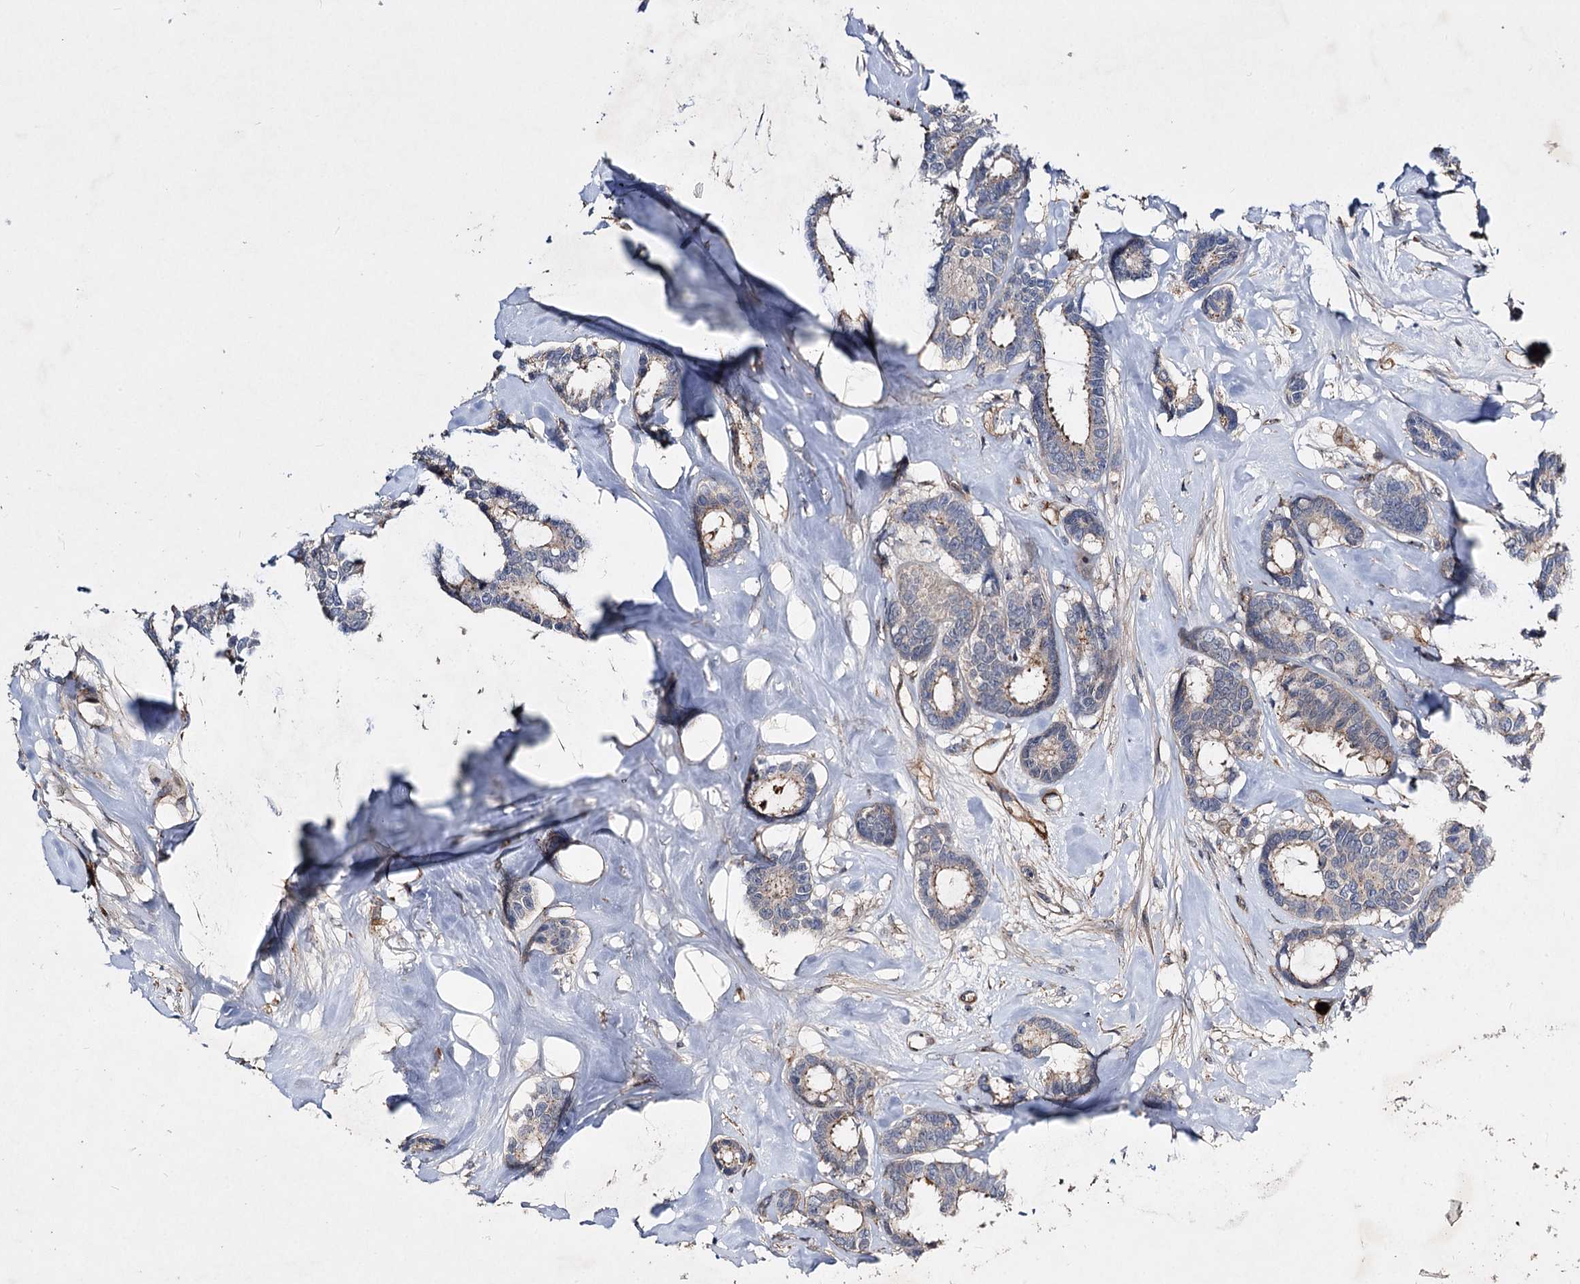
{"staining": {"intensity": "weak", "quantity": "<25%", "location": "cytoplasmic/membranous"}, "tissue": "breast cancer", "cell_type": "Tumor cells", "image_type": "cancer", "snomed": [{"axis": "morphology", "description": "Duct carcinoma"}, {"axis": "topography", "description": "Breast"}], "caption": "Breast invasive ductal carcinoma was stained to show a protein in brown. There is no significant expression in tumor cells. (DAB (3,3'-diaminobenzidine) IHC, high magnification).", "gene": "MINDY3", "patient": {"sex": "female", "age": 87}}